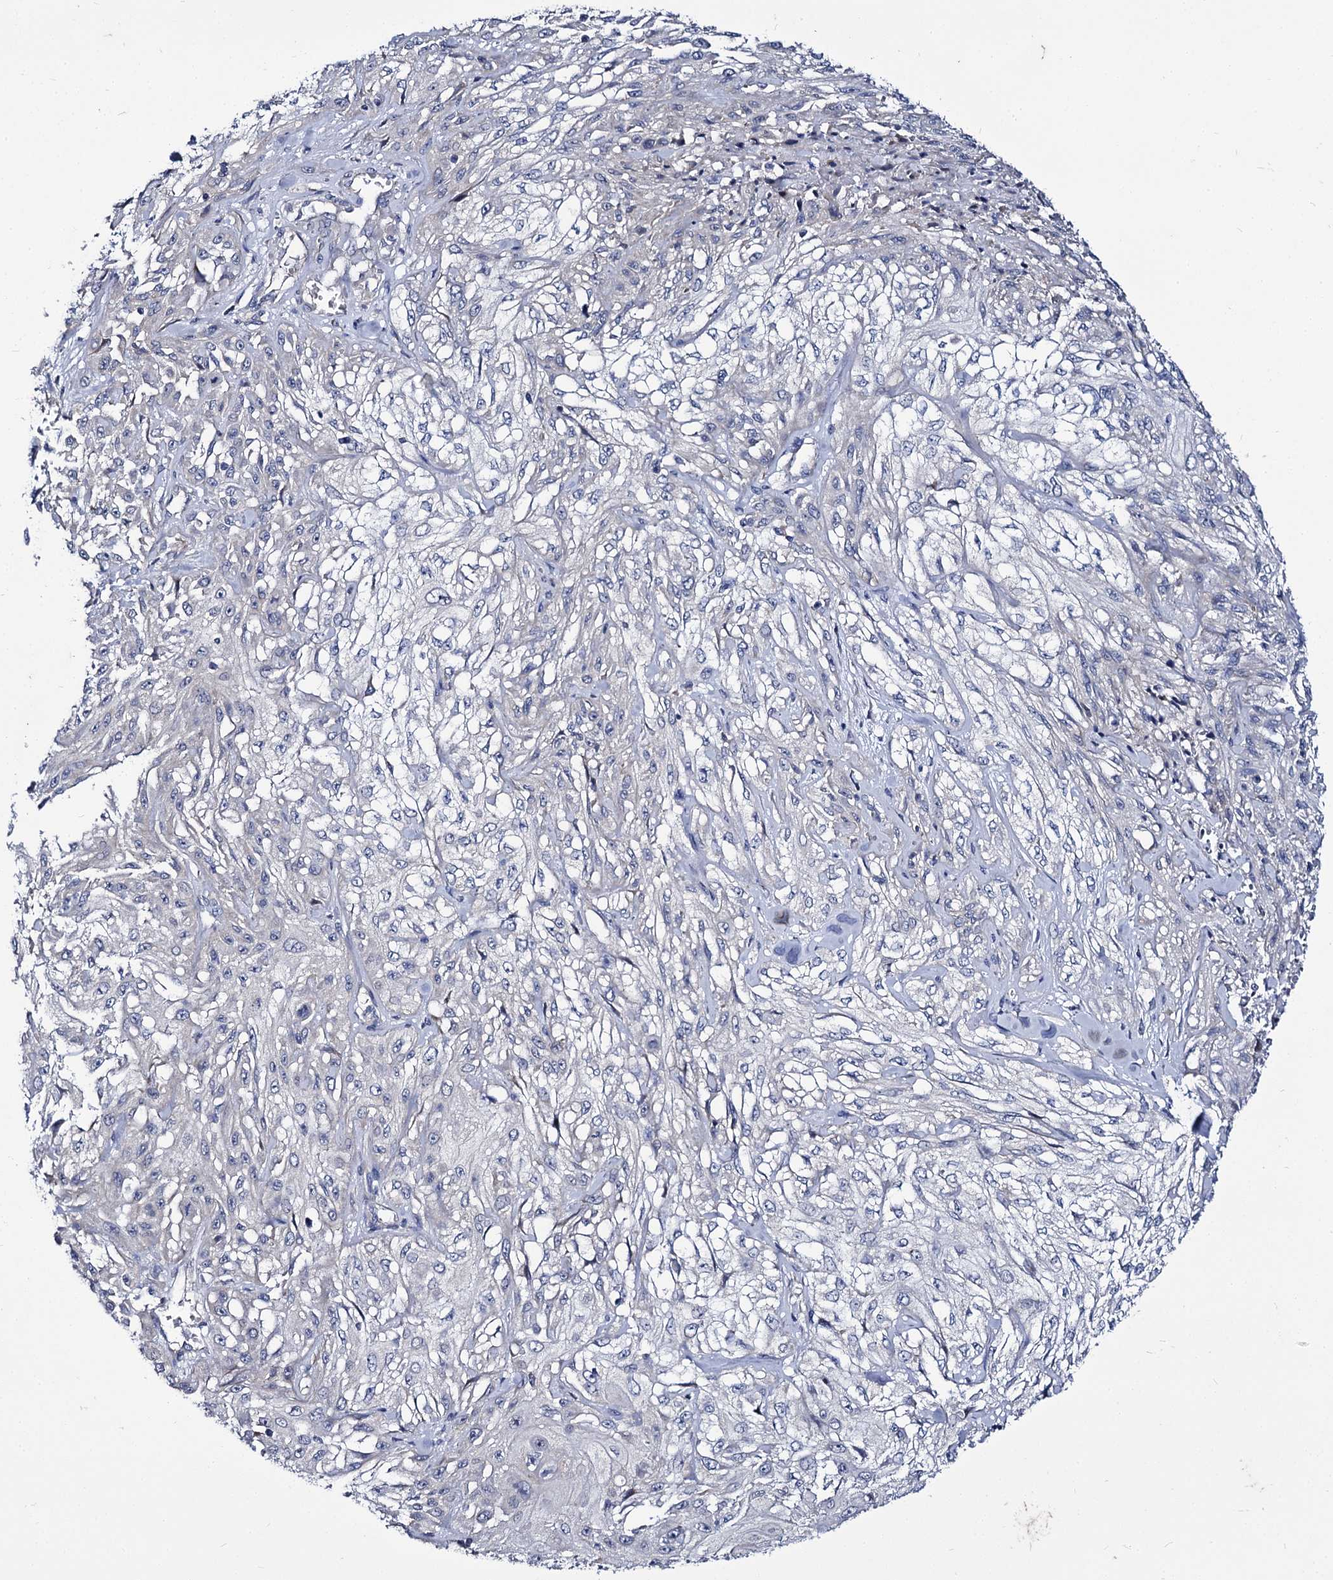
{"staining": {"intensity": "negative", "quantity": "none", "location": "none"}, "tissue": "skin cancer", "cell_type": "Tumor cells", "image_type": "cancer", "snomed": [{"axis": "morphology", "description": "Squamous cell carcinoma, NOS"}, {"axis": "morphology", "description": "Squamous cell carcinoma, metastatic, NOS"}, {"axis": "topography", "description": "Skin"}, {"axis": "topography", "description": "Lymph node"}], "caption": "The photomicrograph reveals no staining of tumor cells in skin cancer (metastatic squamous cell carcinoma).", "gene": "PANX2", "patient": {"sex": "male", "age": 75}}